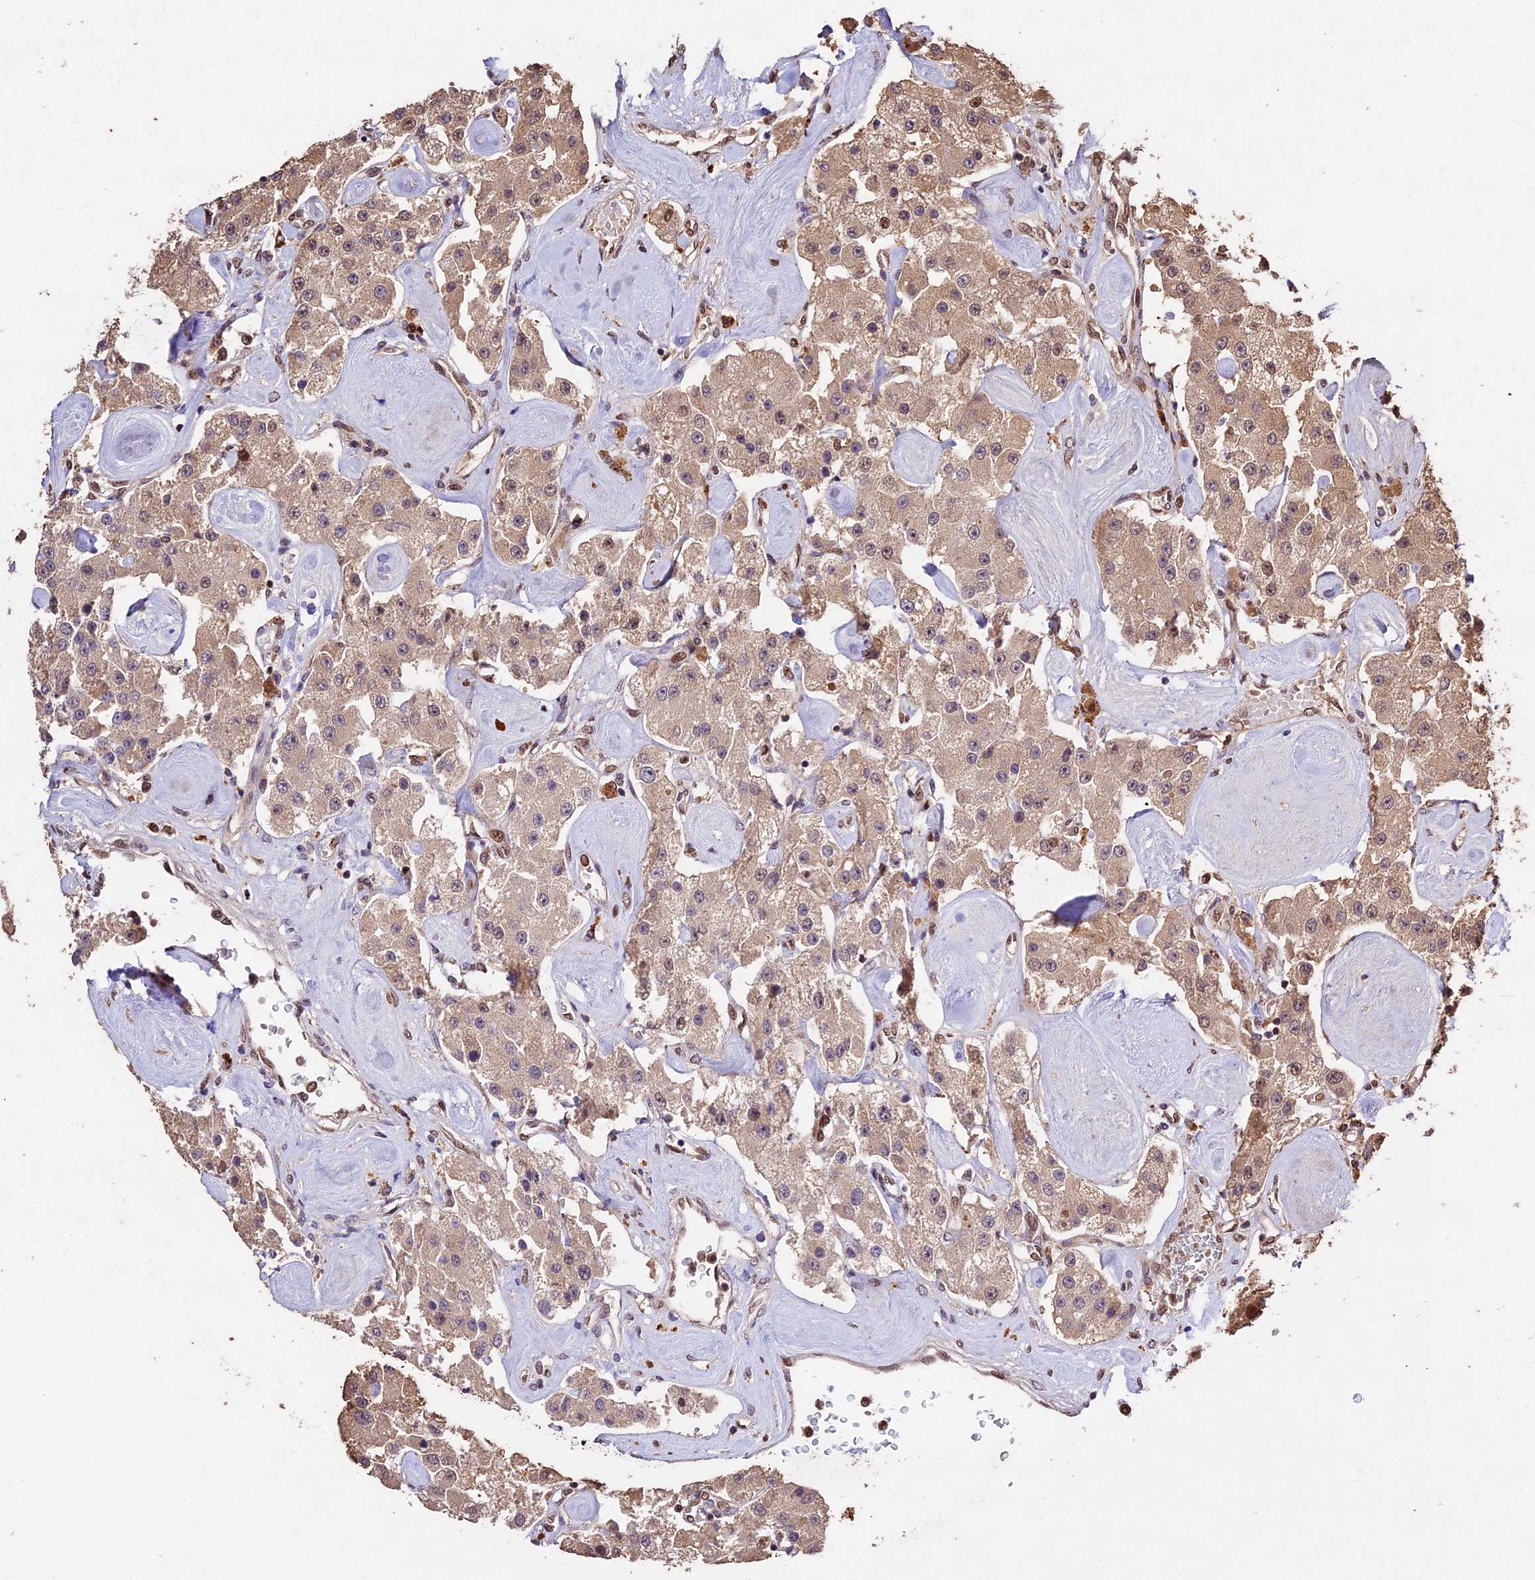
{"staining": {"intensity": "moderate", "quantity": "<25%", "location": "cytoplasmic/membranous,nuclear"}, "tissue": "carcinoid", "cell_type": "Tumor cells", "image_type": "cancer", "snomed": [{"axis": "morphology", "description": "Carcinoid, malignant, NOS"}, {"axis": "topography", "description": "Pancreas"}], "caption": "Human carcinoid stained with a brown dye reveals moderate cytoplasmic/membranous and nuclear positive staining in about <25% of tumor cells.", "gene": "CDKN2AIP", "patient": {"sex": "male", "age": 41}}